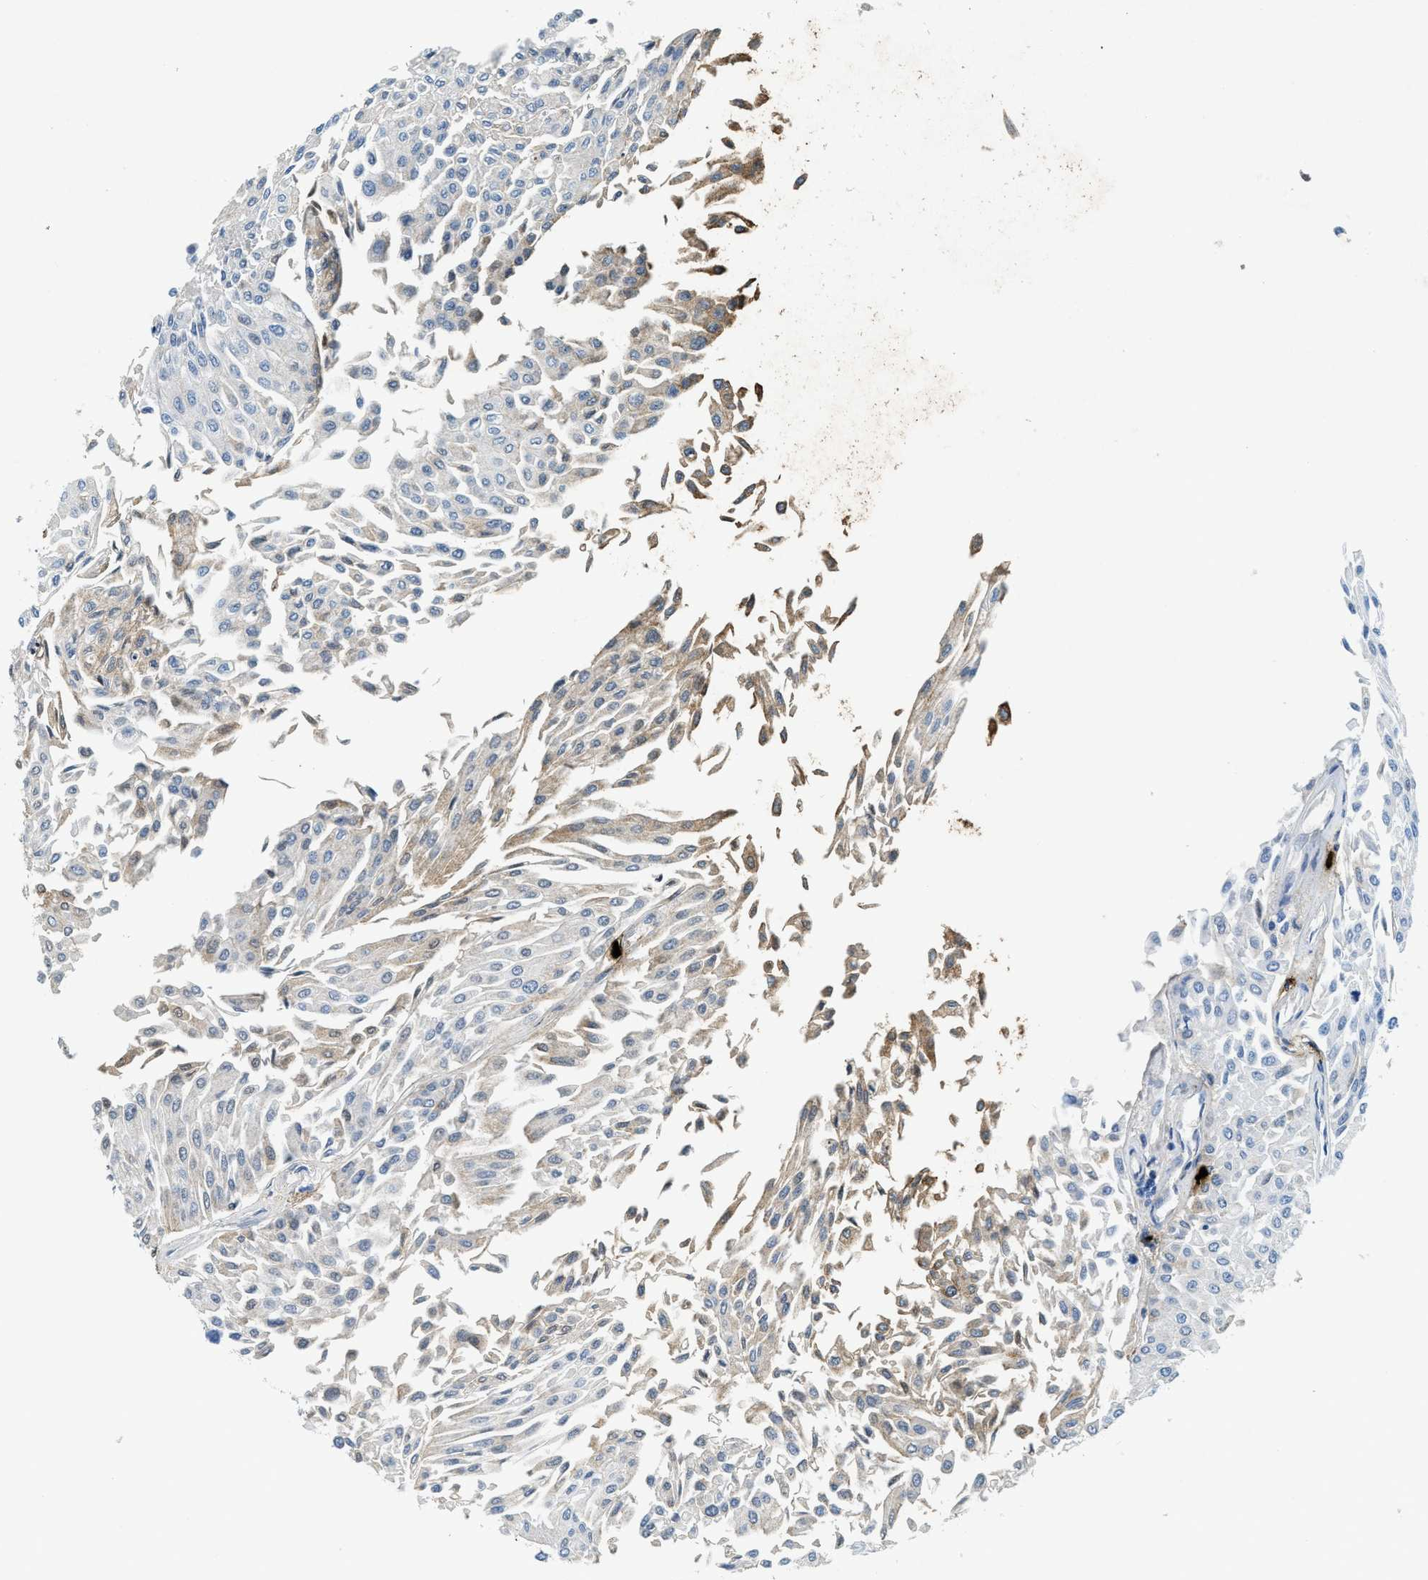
{"staining": {"intensity": "weak", "quantity": "<25%", "location": "cytoplasmic/membranous"}, "tissue": "urothelial cancer", "cell_type": "Tumor cells", "image_type": "cancer", "snomed": [{"axis": "morphology", "description": "Urothelial carcinoma, Low grade"}, {"axis": "topography", "description": "Urinary bladder"}], "caption": "Tumor cells are negative for protein expression in human low-grade urothelial carcinoma.", "gene": "TPSAB1", "patient": {"sex": "male", "age": 67}}